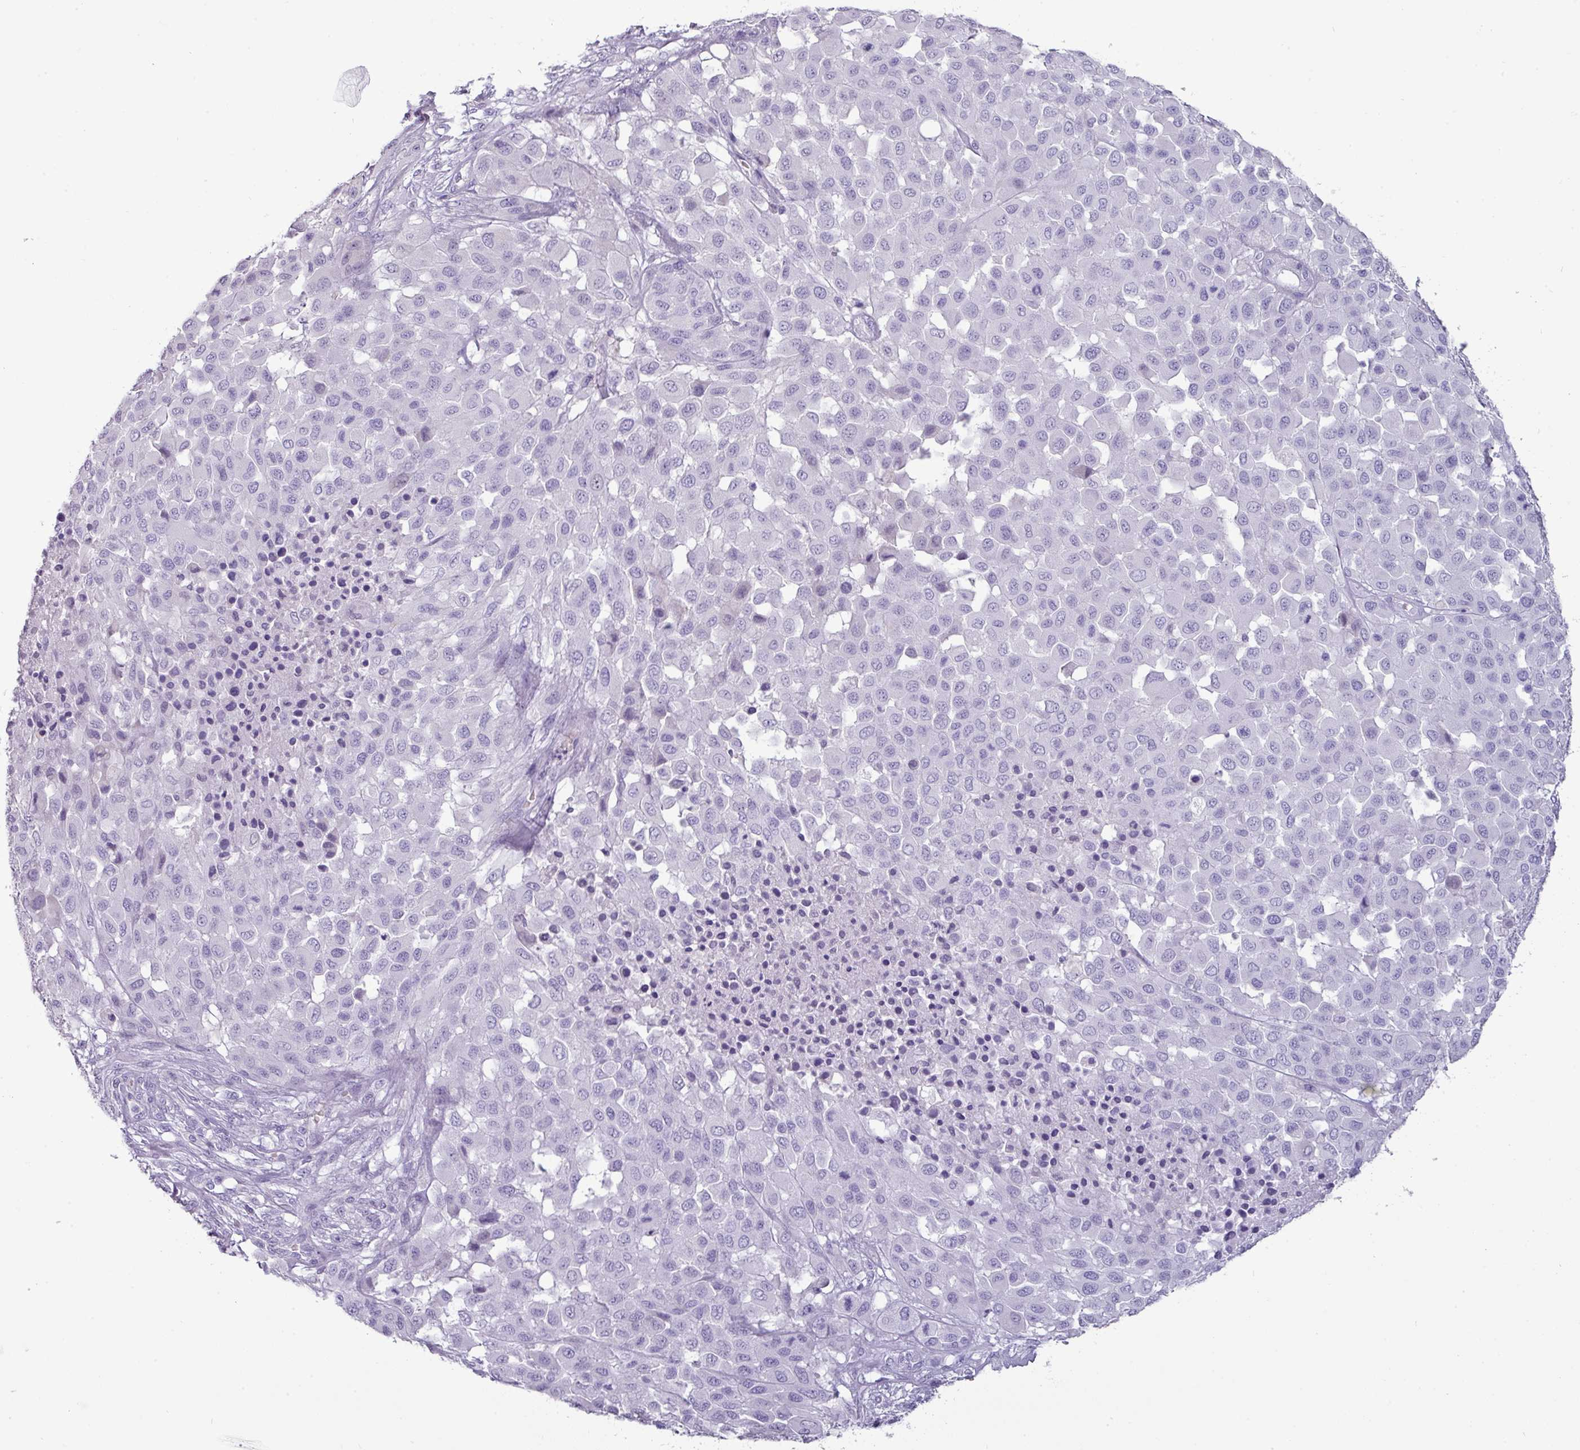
{"staining": {"intensity": "negative", "quantity": "none", "location": "none"}, "tissue": "melanoma", "cell_type": "Tumor cells", "image_type": "cancer", "snomed": [{"axis": "morphology", "description": "Malignant melanoma, Metastatic site"}, {"axis": "topography", "description": "Skin"}], "caption": "Melanoma was stained to show a protein in brown. There is no significant positivity in tumor cells.", "gene": "GSTA3", "patient": {"sex": "female", "age": 81}}